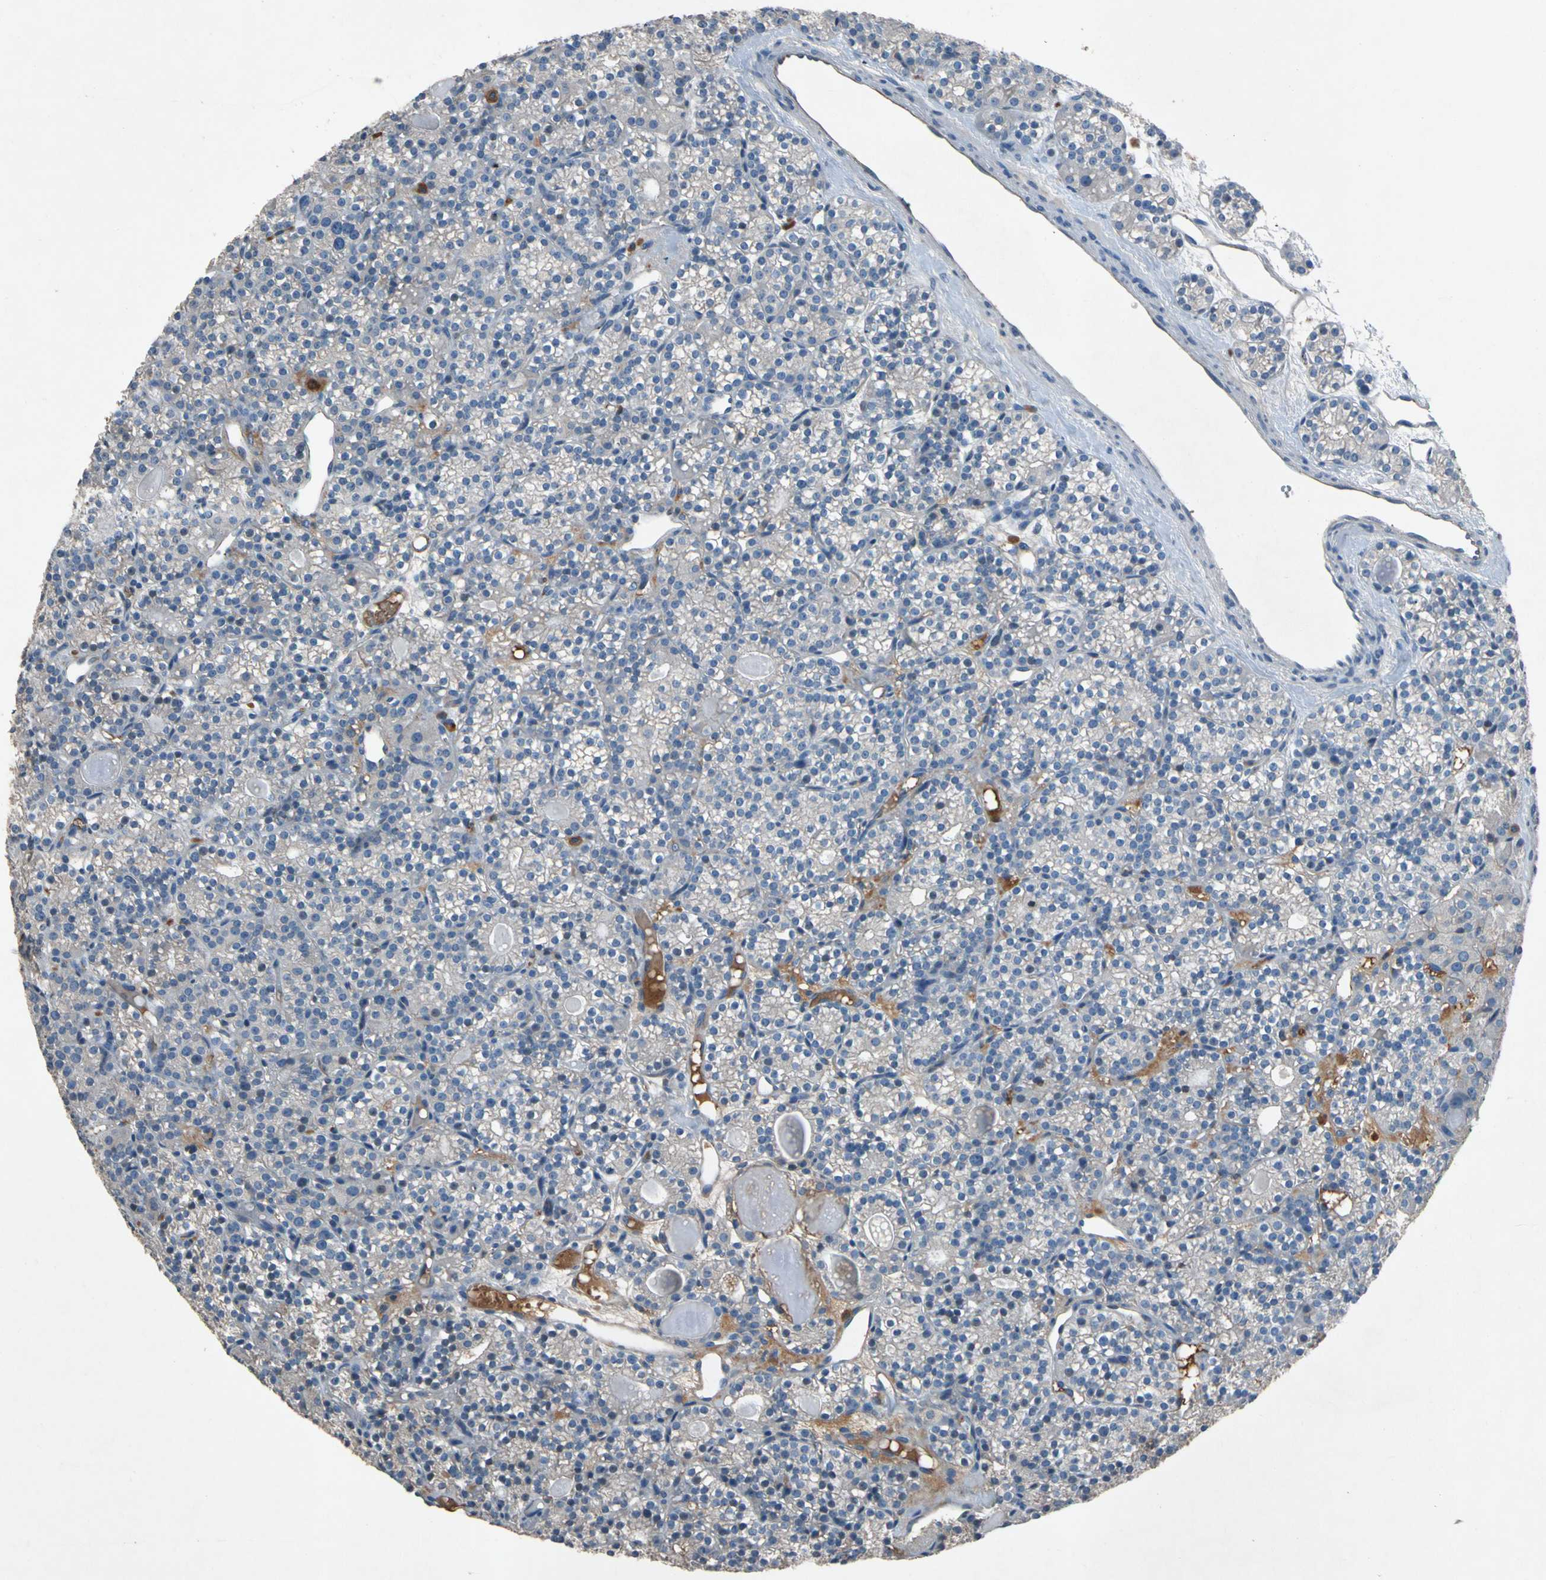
{"staining": {"intensity": "weak", "quantity": "<25%", "location": "cytoplasmic/membranous"}, "tissue": "parathyroid gland", "cell_type": "Glandular cells", "image_type": "normal", "snomed": [{"axis": "morphology", "description": "Normal tissue, NOS"}, {"axis": "topography", "description": "Parathyroid gland"}], "caption": "DAB immunohistochemical staining of normal human parathyroid gland shows no significant expression in glandular cells. (Immunohistochemistry, brightfield microscopy, high magnification).", "gene": "NDFIP2", "patient": {"sex": "female", "age": 64}}